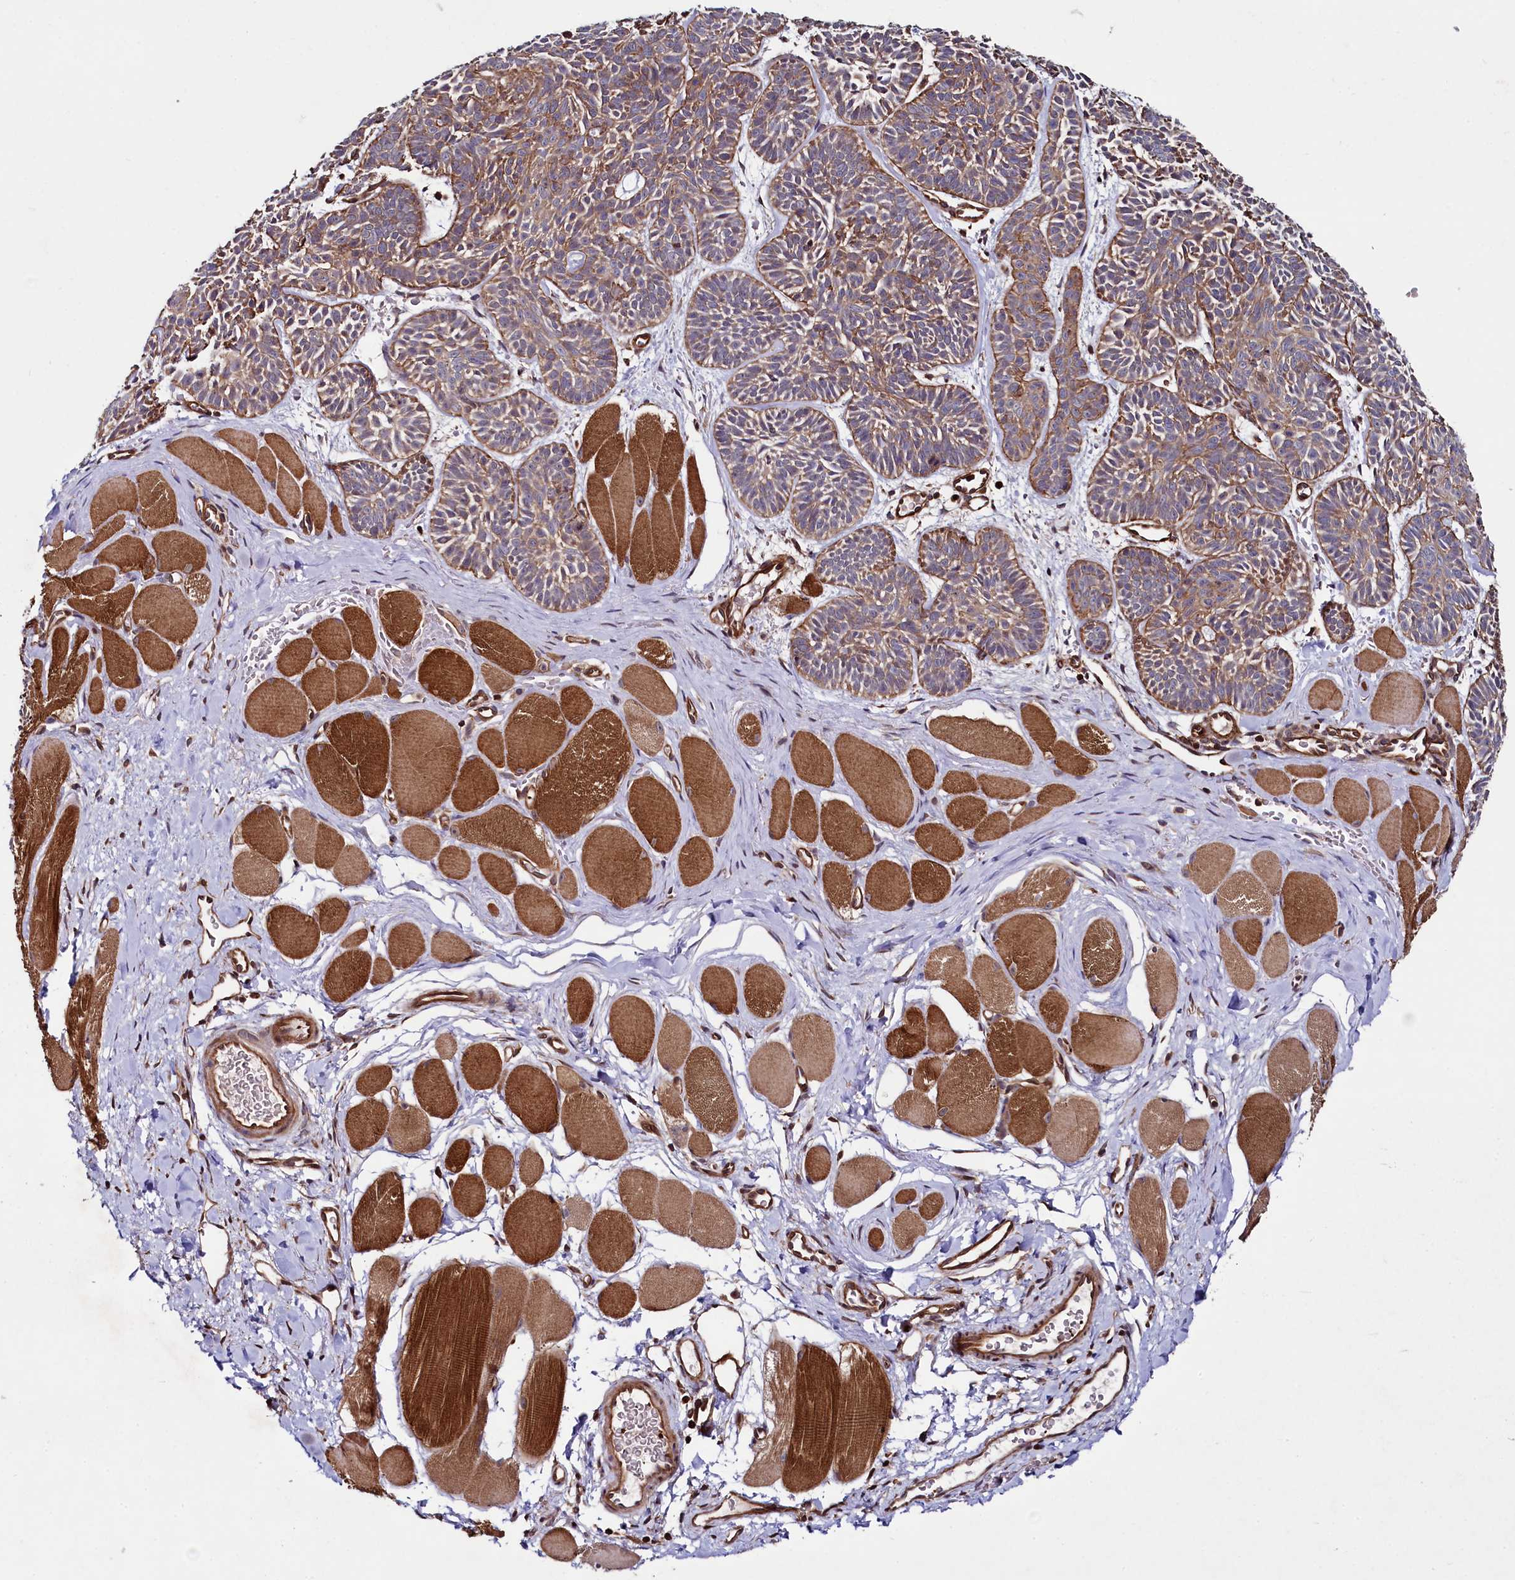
{"staining": {"intensity": "moderate", "quantity": ">75%", "location": "cytoplasmic/membranous"}, "tissue": "skin cancer", "cell_type": "Tumor cells", "image_type": "cancer", "snomed": [{"axis": "morphology", "description": "Basal cell carcinoma"}, {"axis": "topography", "description": "Skin"}], "caption": "A photomicrograph of skin basal cell carcinoma stained for a protein shows moderate cytoplasmic/membranous brown staining in tumor cells.", "gene": "SVIP", "patient": {"sex": "male", "age": 85}}